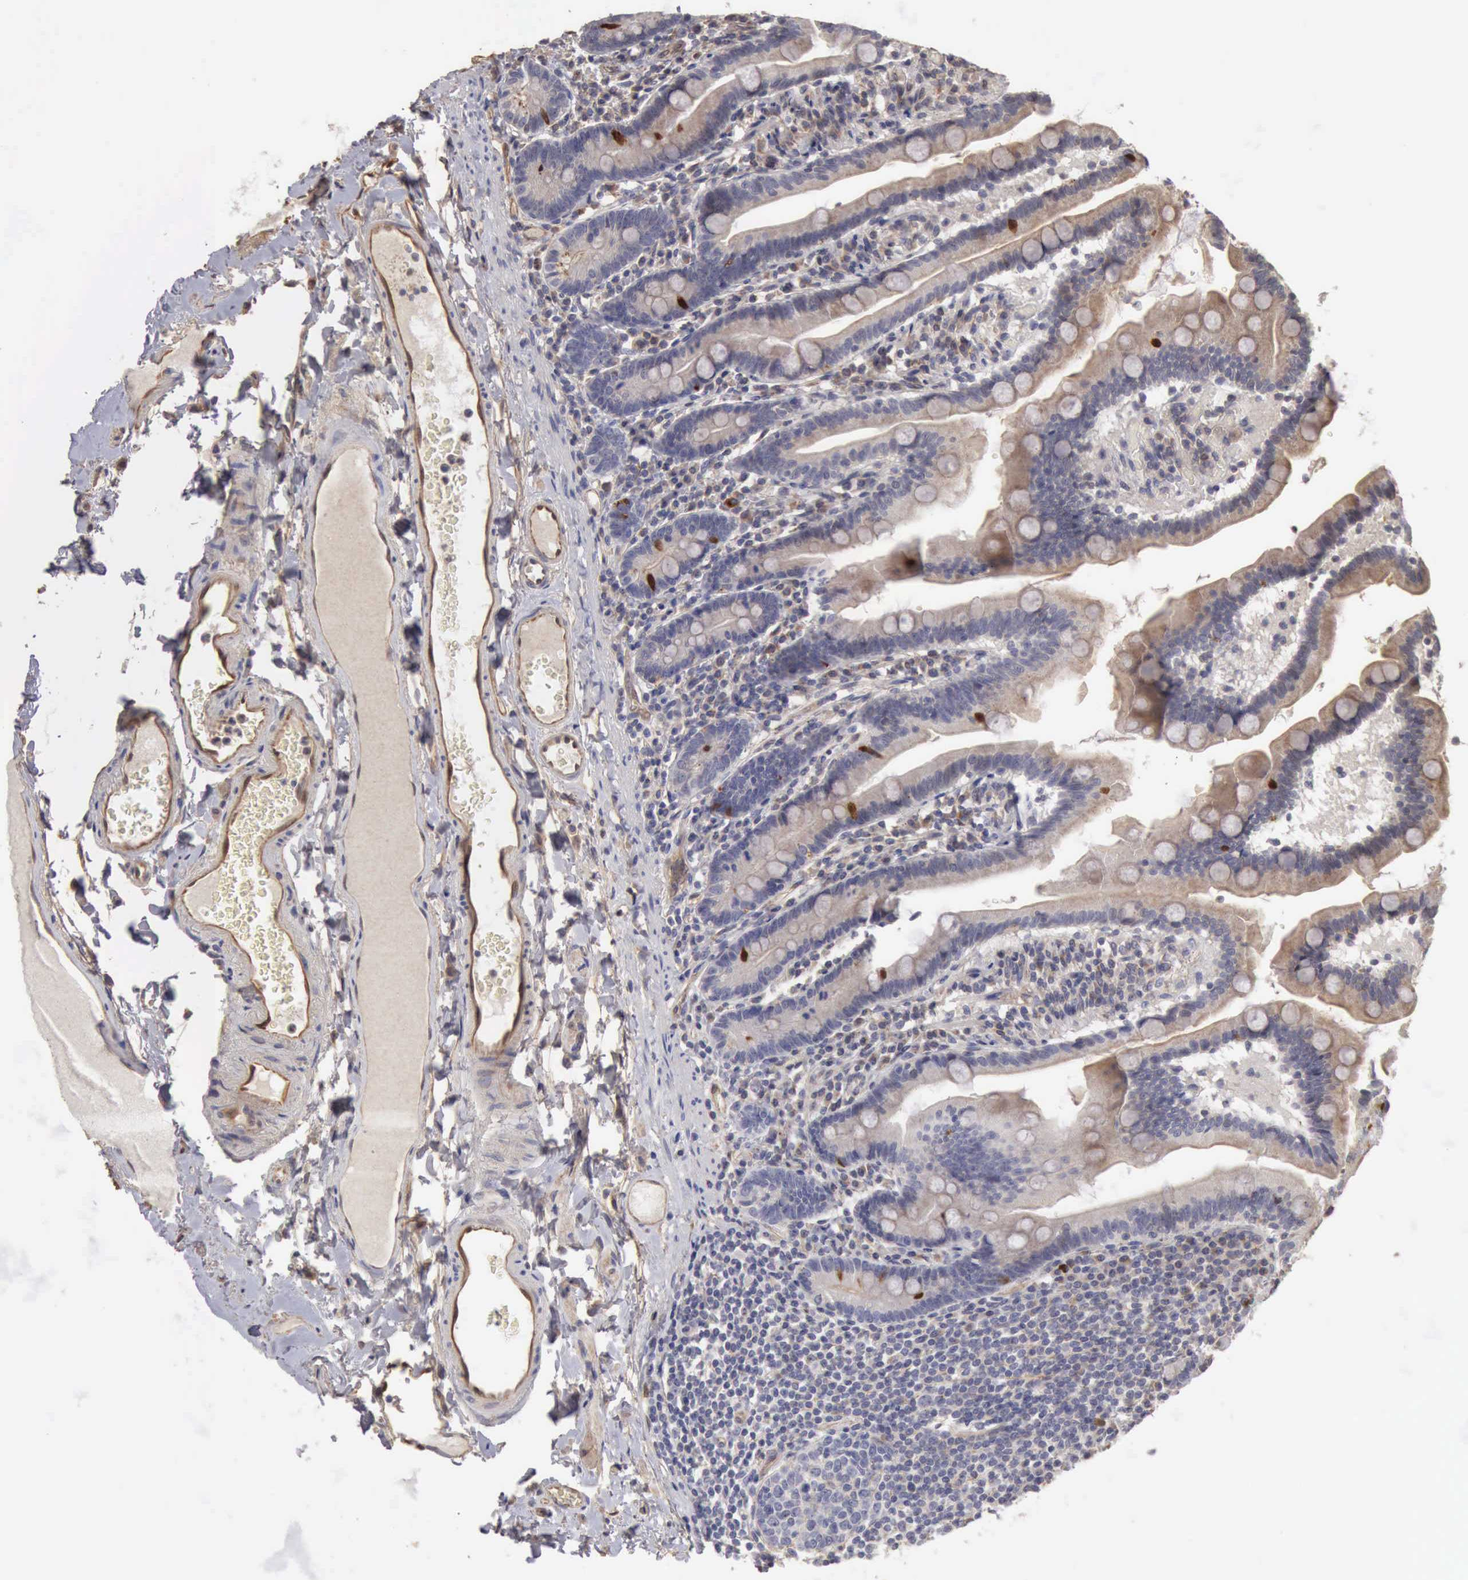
{"staining": {"intensity": "negative", "quantity": "none", "location": "none"}, "tissue": "duodenum", "cell_type": "Glandular cells", "image_type": "normal", "snomed": [{"axis": "morphology", "description": "Normal tissue, NOS"}, {"axis": "topography", "description": "Duodenum"}], "caption": "Protein analysis of unremarkable duodenum exhibits no significant positivity in glandular cells. The staining is performed using DAB brown chromogen with nuclei counter-stained in using hematoxylin.", "gene": "BMX", "patient": {"sex": "female", "age": 75}}